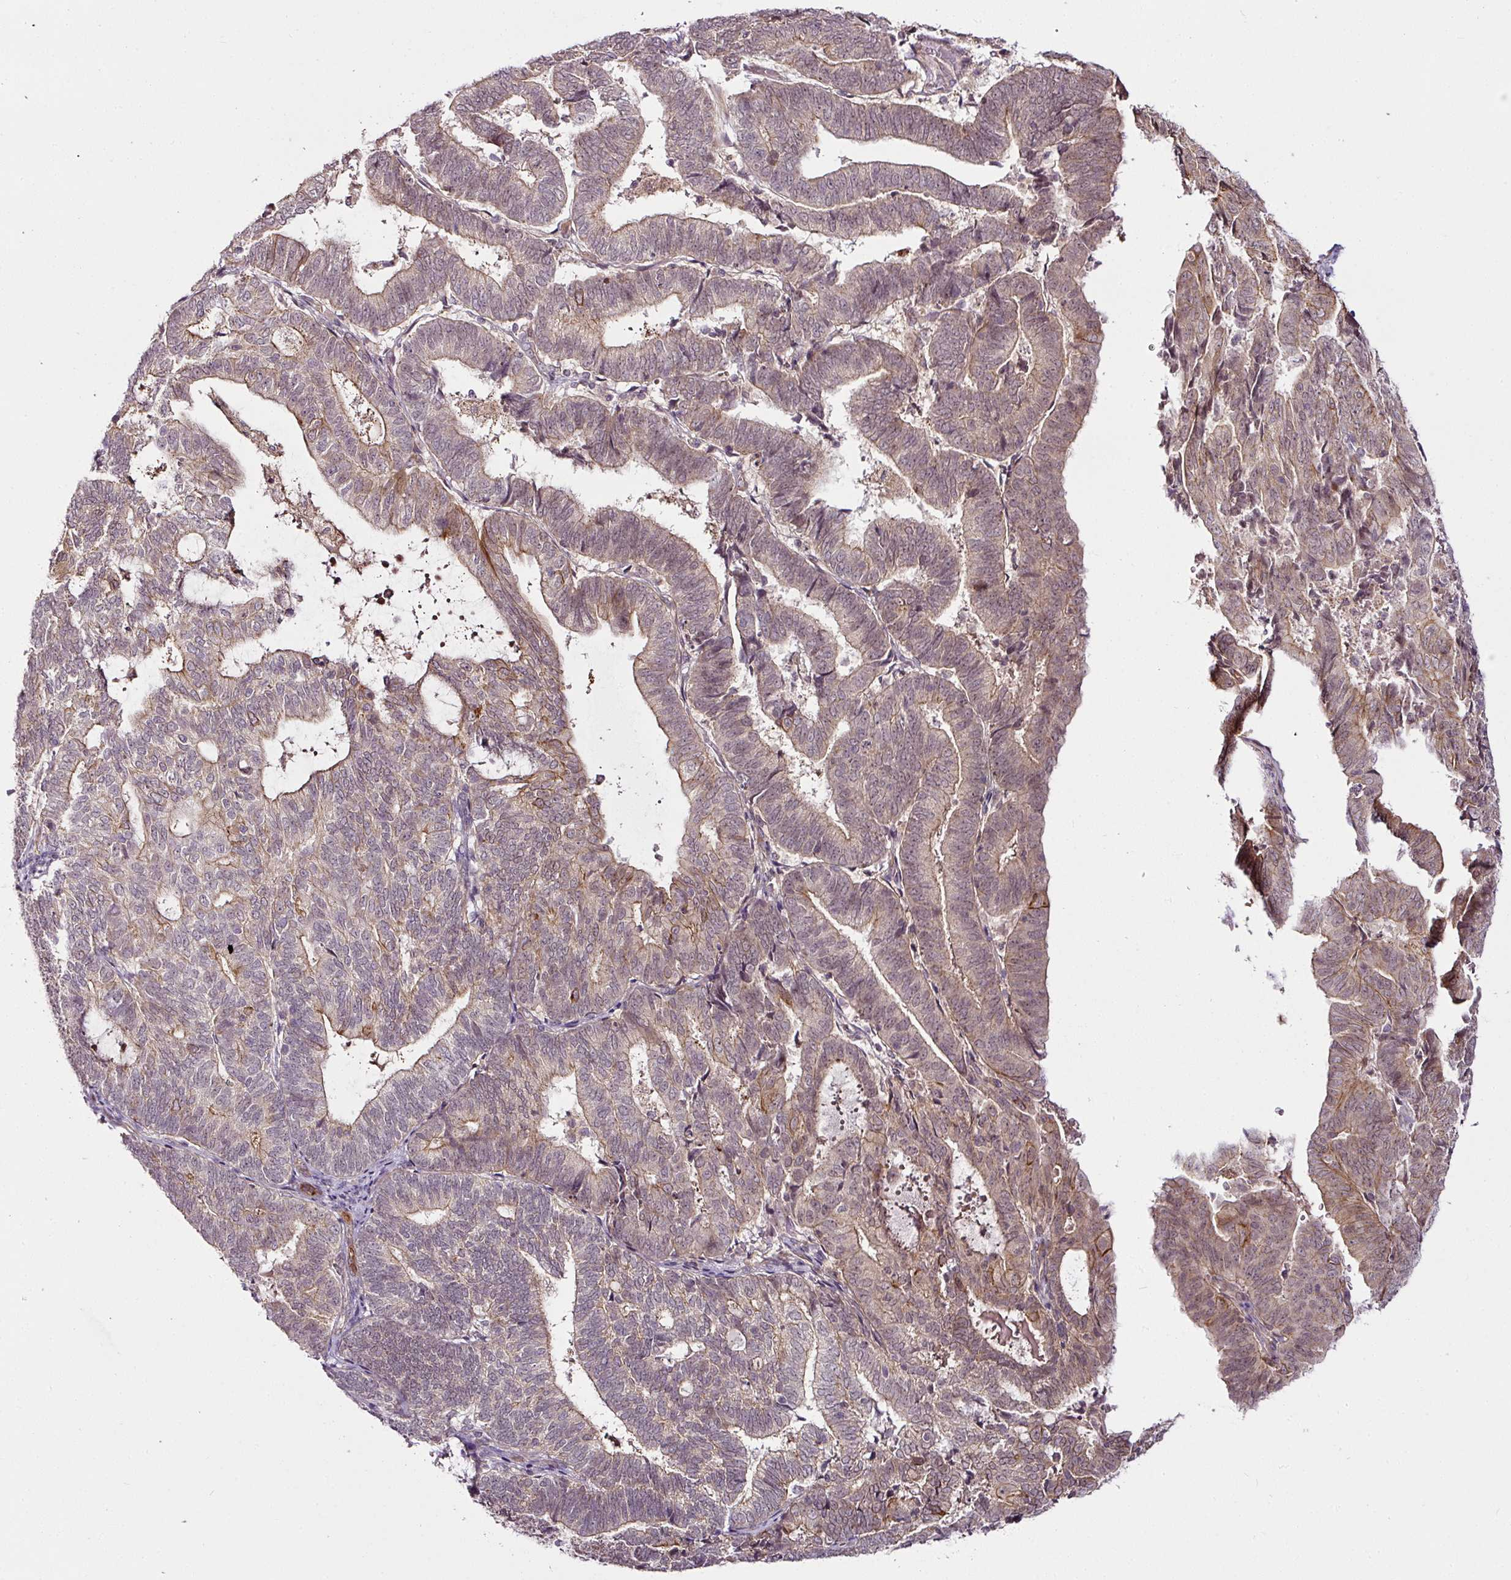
{"staining": {"intensity": "moderate", "quantity": "<25%", "location": "cytoplasmic/membranous,nuclear"}, "tissue": "endometrial cancer", "cell_type": "Tumor cells", "image_type": "cancer", "snomed": [{"axis": "morphology", "description": "Adenocarcinoma, NOS"}, {"axis": "topography", "description": "Endometrium"}], "caption": "Immunohistochemistry staining of adenocarcinoma (endometrial), which displays low levels of moderate cytoplasmic/membranous and nuclear positivity in about <25% of tumor cells indicating moderate cytoplasmic/membranous and nuclear protein staining. The staining was performed using DAB (brown) for protein detection and nuclei were counterstained in hematoxylin (blue).", "gene": "DCAF13", "patient": {"sex": "female", "age": 70}}